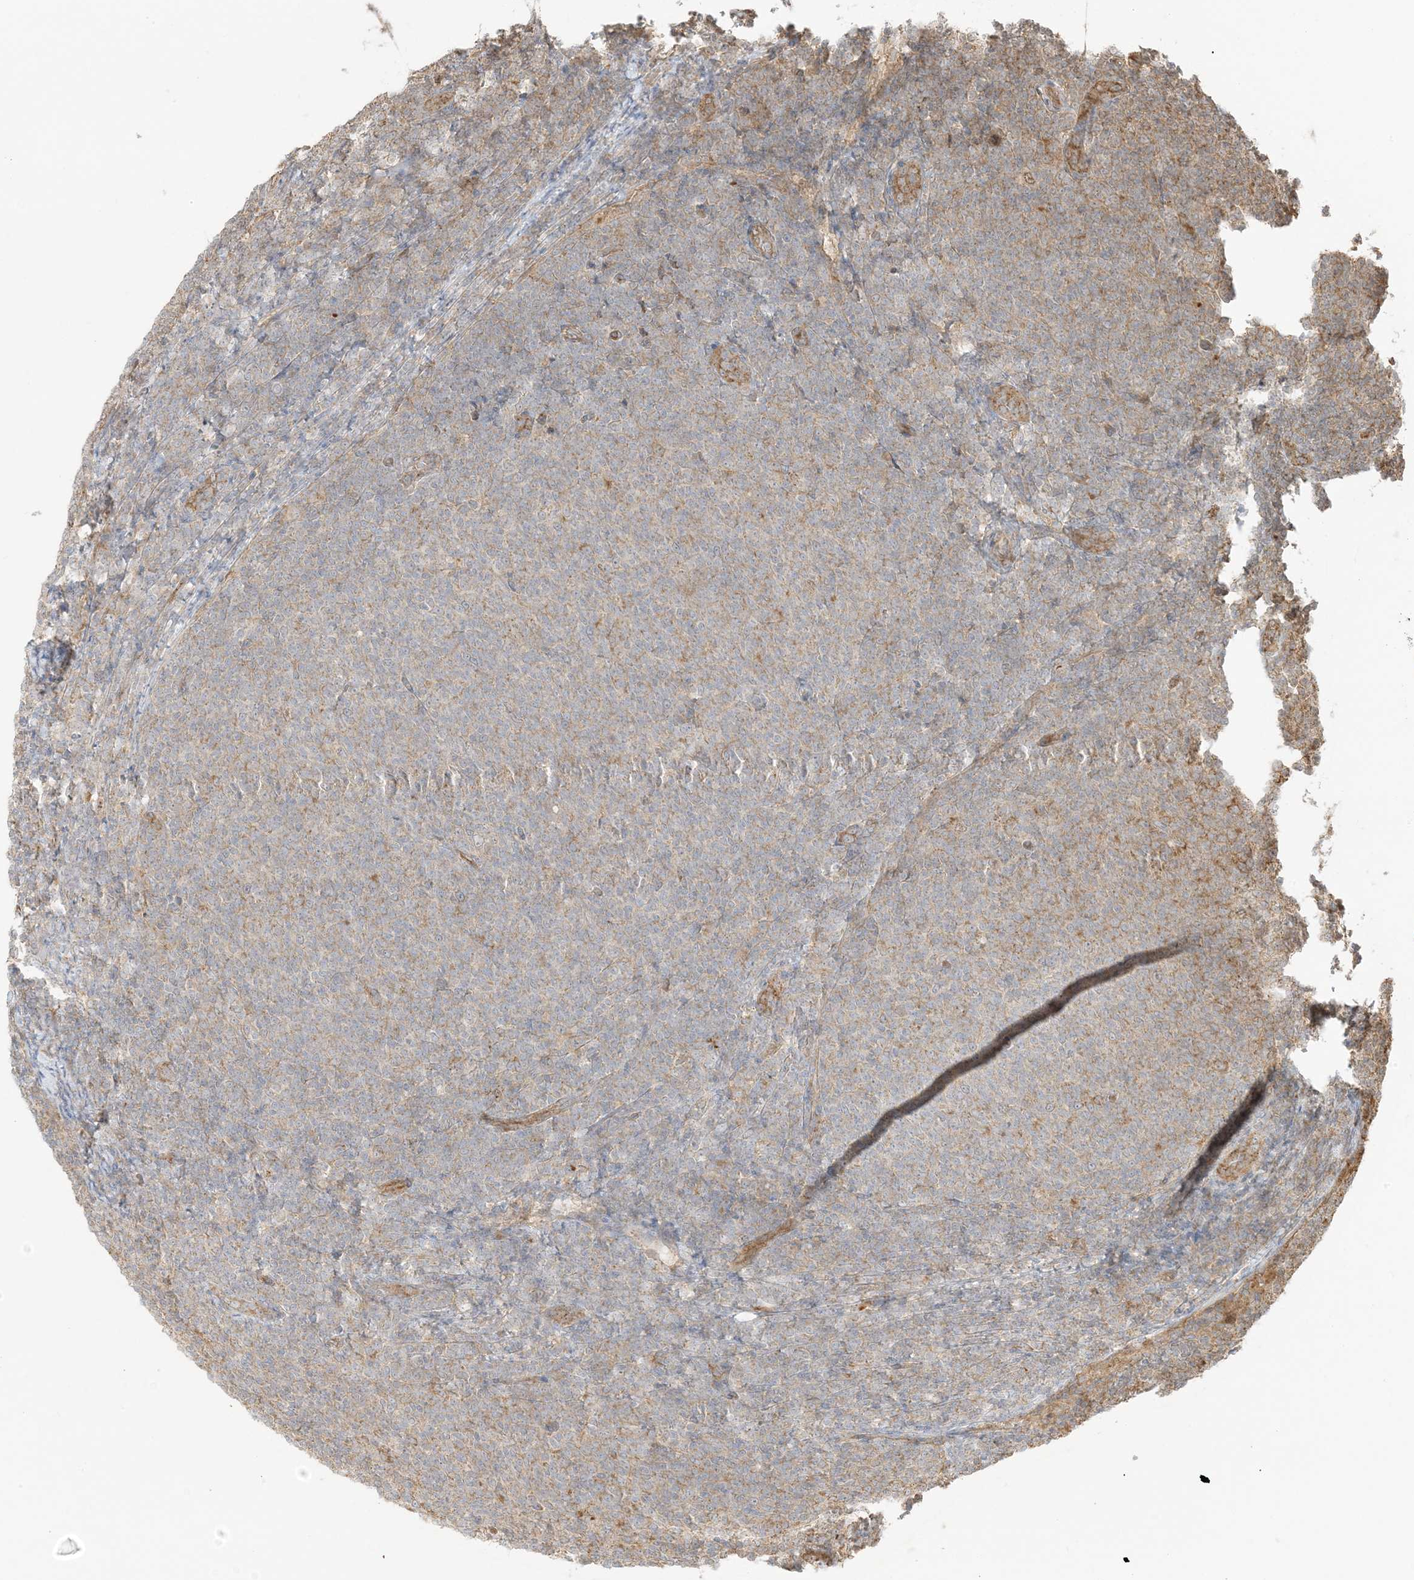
{"staining": {"intensity": "weak", "quantity": "<25%", "location": "cytoplasmic/membranous"}, "tissue": "lymphoma", "cell_type": "Tumor cells", "image_type": "cancer", "snomed": [{"axis": "morphology", "description": "Malignant lymphoma, non-Hodgkin's type, Low grade"}, {"axis": "topography", "description": "Lymph node"}], "caption": "A high-resolution histopathology image shows immunohistochemistry (IHC) staining of low-grade malignant lymphoma, non-Hodgkin's type, which shows no significant staining in tumor cells. (Brightfield microscopy of DAB (3,3'-diaminobenzidine) IHC at high magnification).", "gene": "UBAP2L", "patient": {"sex": "male", "age": 66}}